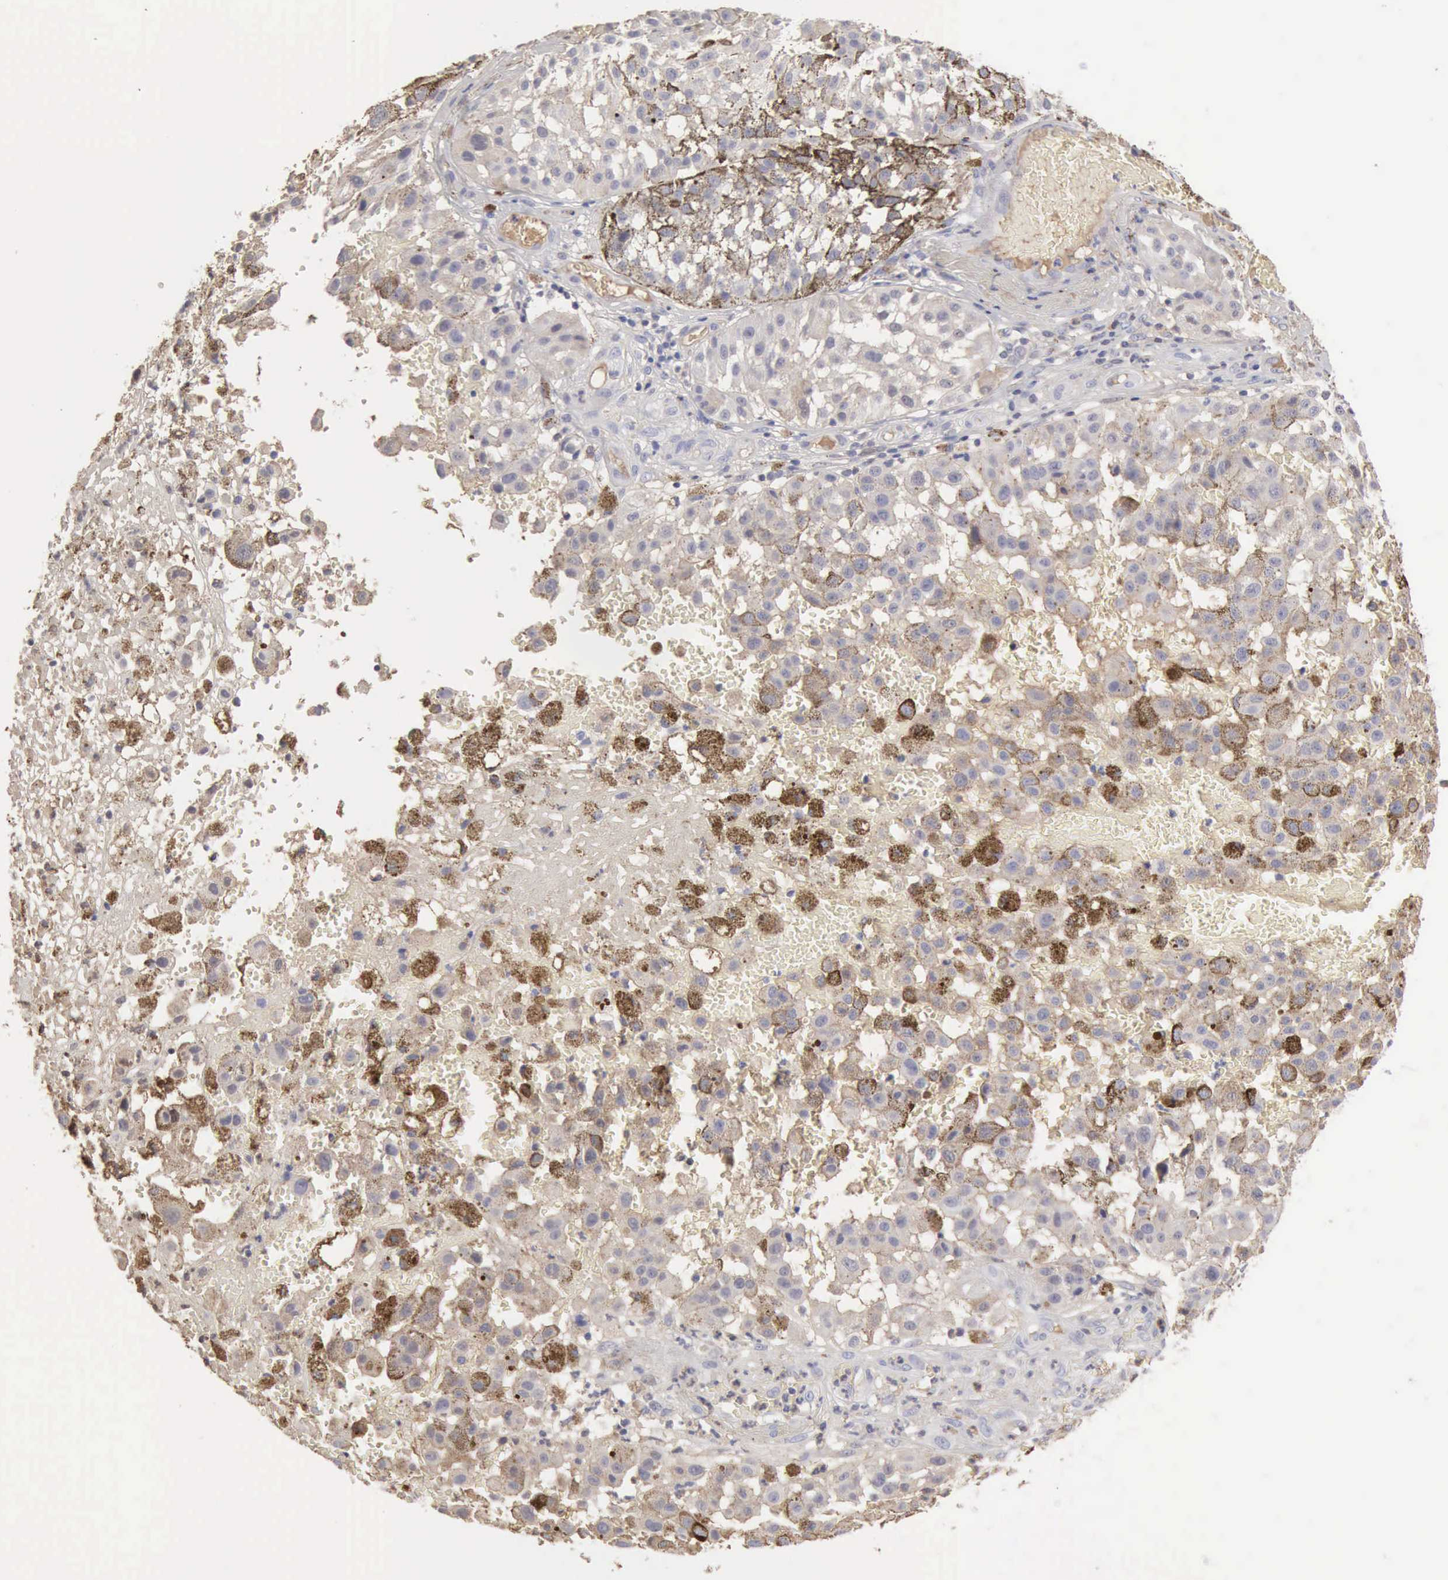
{"staining": {"intensity": "negative", "quantity": "none", "location": "none"}, "tissue": "melanoma", "cell_type": "Tumor cells", "image_type": "cancer", "snomed": [{"axis": "morphology", "description": "Malignant melanoma, NOS"}, {"axis": "topography", "description": "Skin"}], "caption": "Immunohistochemical staining of human malignant melanoma demonstrates no significant positivity in tumor cells.", "gene": "SERPINA1", "patient": {"sex": "female", "age": 64}}